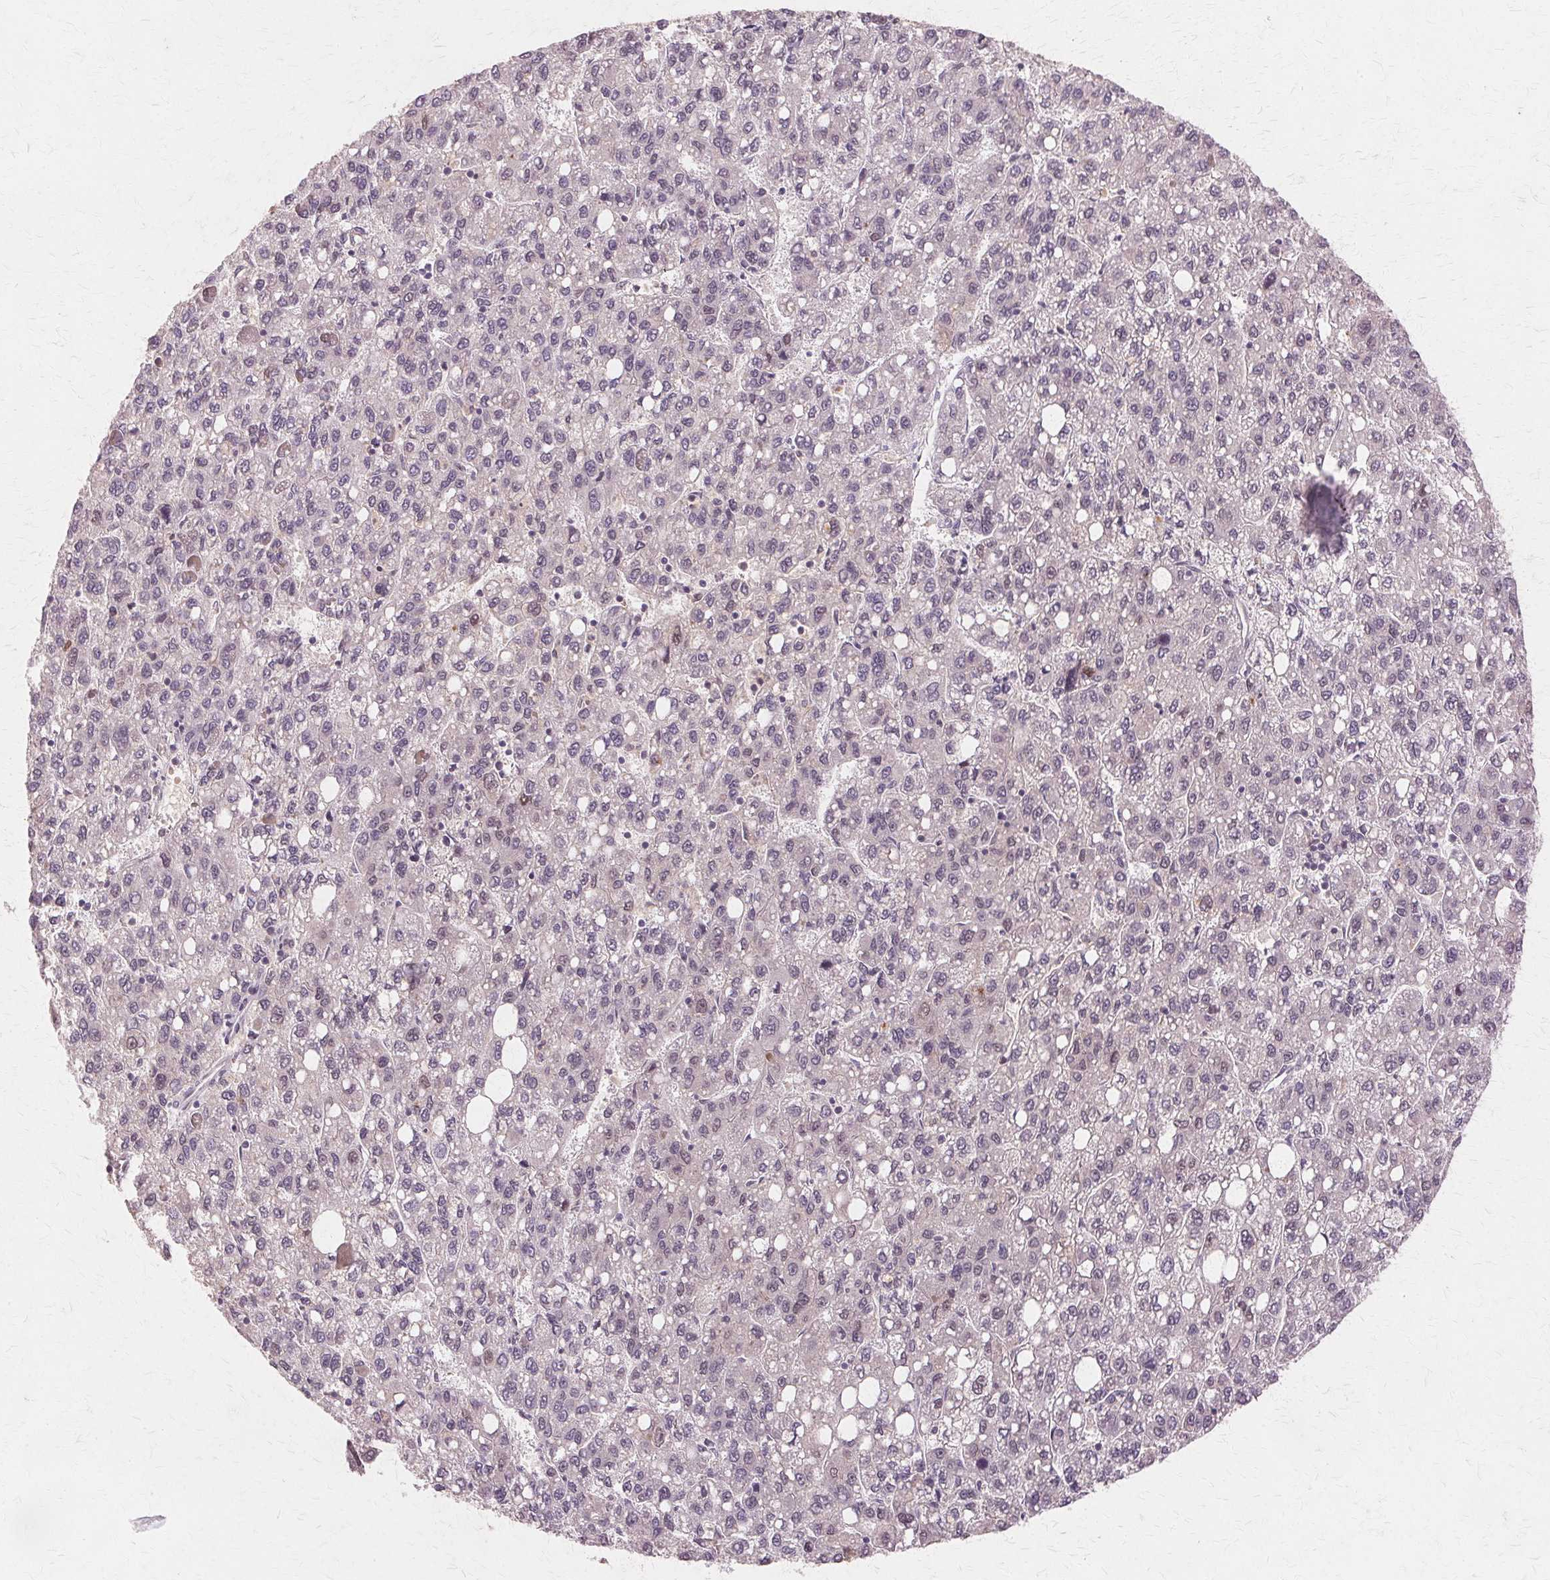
{"staining": {"intensity": "negative", "quantity": "none", "location": "none"}, "tissue": "liver cancer", "cell_type": "Tumor cells", "image_type": "cancer", "snomed": [{"axis": "morphology", "description": "Carcinoma, Hepatocellular, NOS"}, {"axis": "topography", "description": "Liver"}], "caption": "Image shows no protein positivity in tumor cells of liver cancer tissue. (Stains: DAB (3,3'-diaminobenzidine) IHC with hematoxylin counter stain, Microscopy: brightfield microscopy at high magnification).", "gene": "PRMT5", "patient": {"sex": "female", "age": 82}}